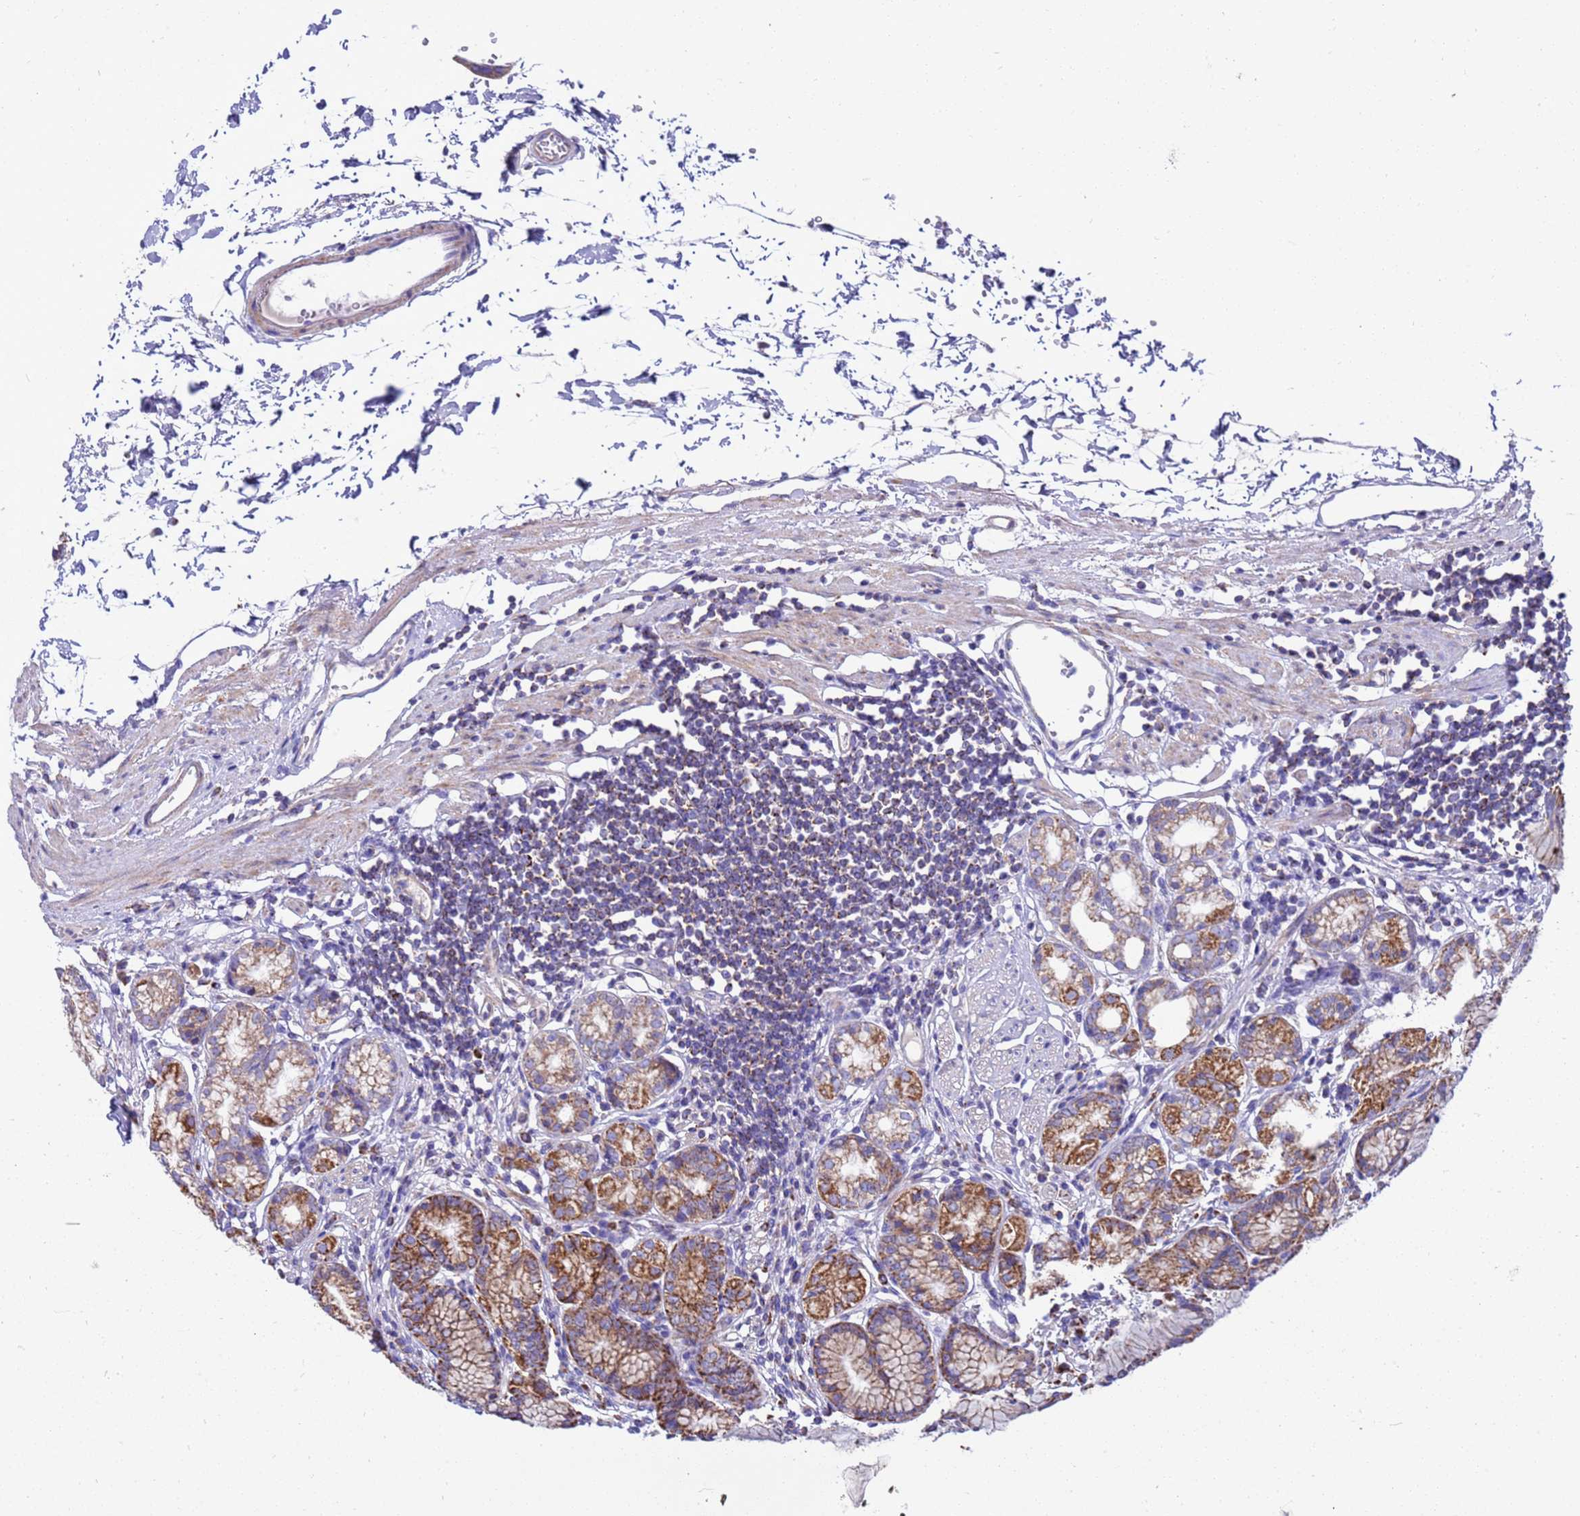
{"staining": {"intensity": "moderate", "quantity": ">75%", "location": "cytoplasmic/membranous"}, "tissue": "stomach", "cell_type": "Glandular cells", "image_type": "normal", "snomed": [{"axis": "morphology", "description": "Normal tissue, NOS"}, {"axis": "topography", "description": "Stomach"}], "caption": "Protein expression analysis of benign human stomach reveals moderate cytoplasmic/membranous positivity in approximately >75% of glandular cells. Using DAB (3,3'-diaminobenzidine) (brown) and hematoxylin (blue) stains, captured at high magnification using brightfield microscopy.", "gene": "RNF165", "patient": {"sex": "female", "age": 57}}